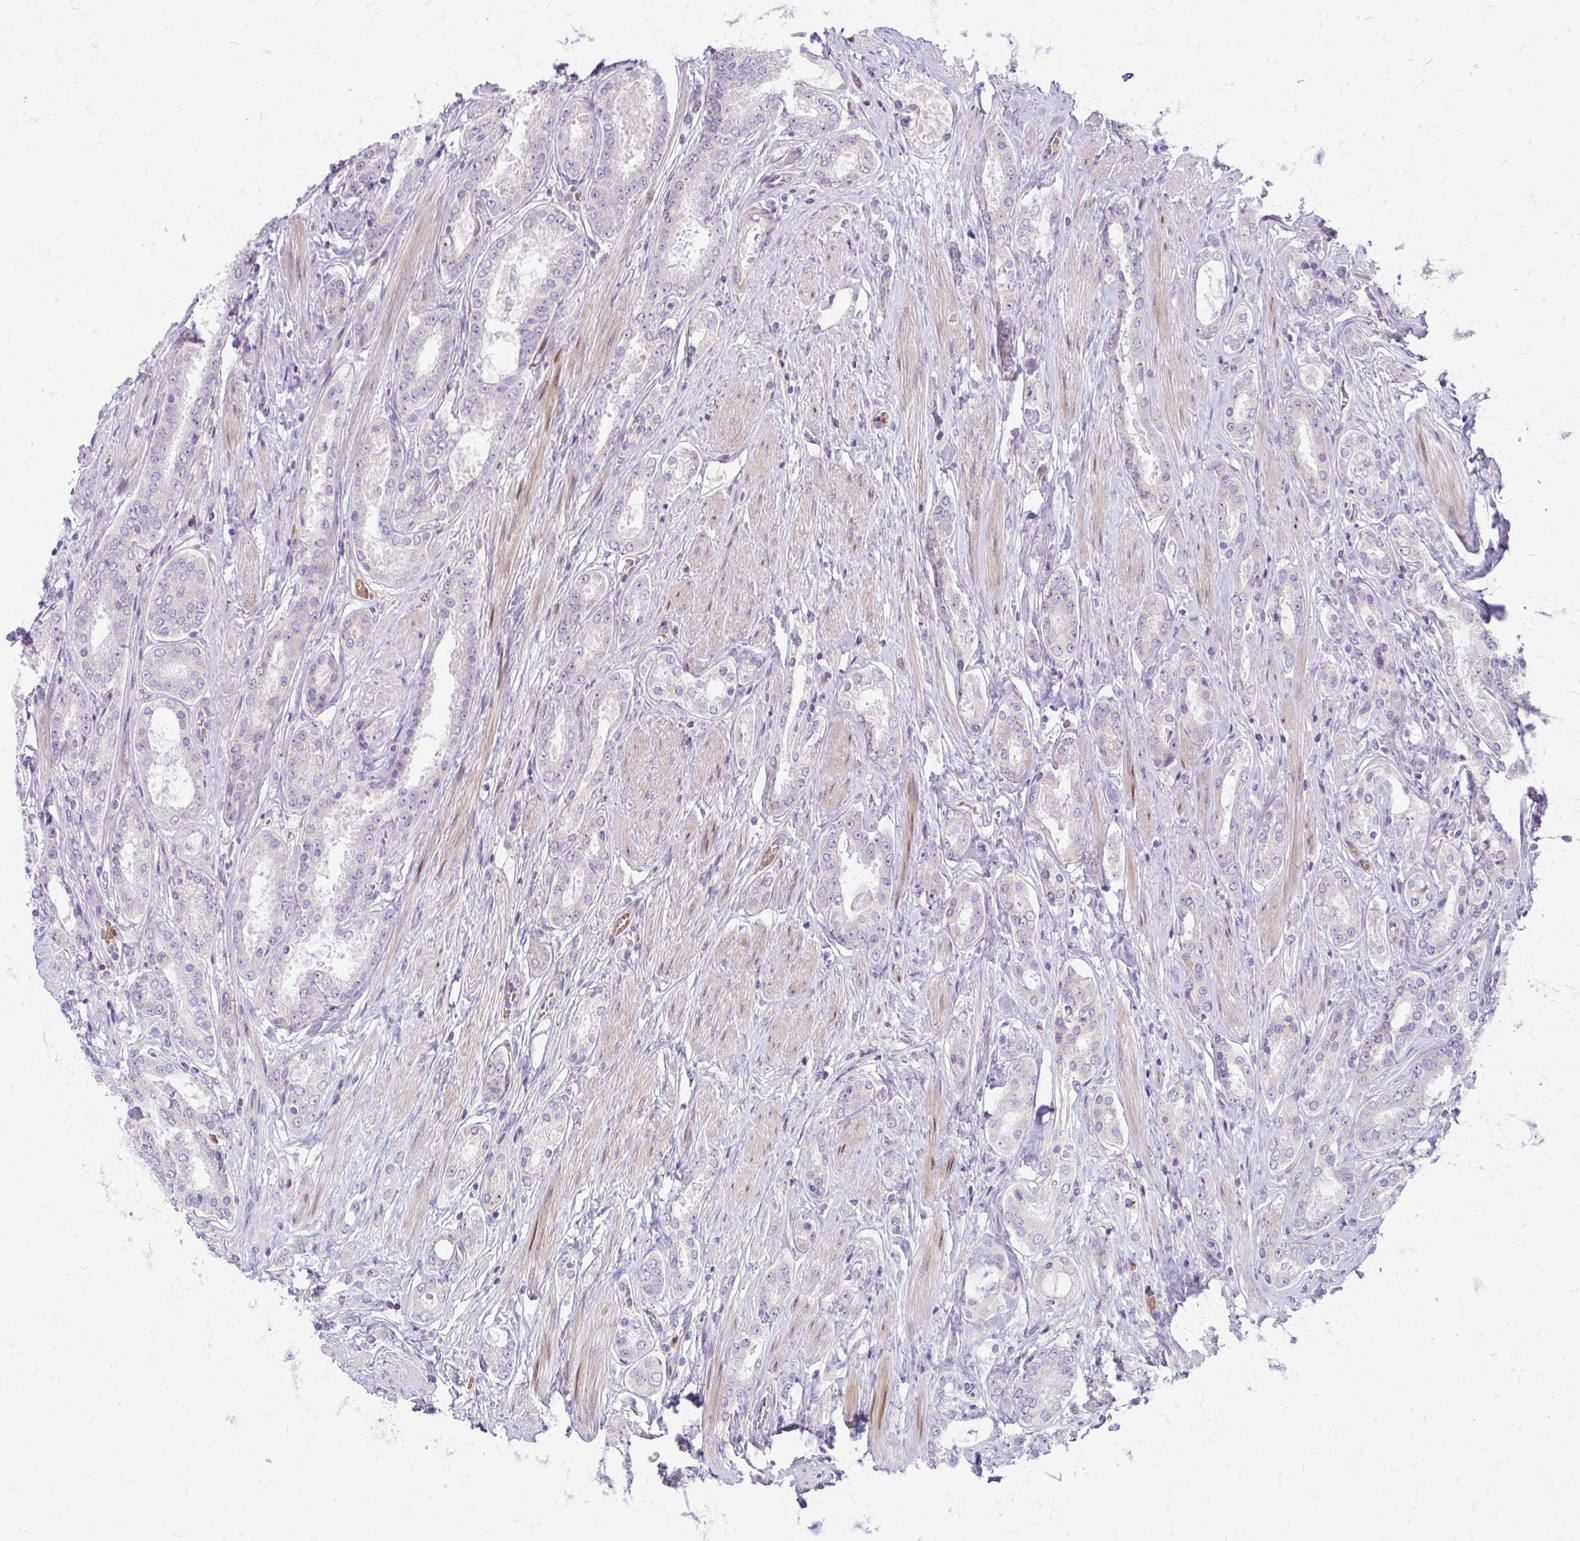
{"staining": {"intensity": "negative", "quantity": "none", "location": "none"}, "tissue": "prostate cancer", "cell_type": "Tumor cells", "image_type": "cancer", "snomed": [{"axis": "morphology", "description": "Adenocarcinoma, High grade"}, {"axis": "topography", "description": "Prostate"}], "caption": "Micrograph shows no protein staining in tumor cells of prostate cancer tissue.", "gene": "PPDPFL", "patient": {"sex": "male", "age": 63}}